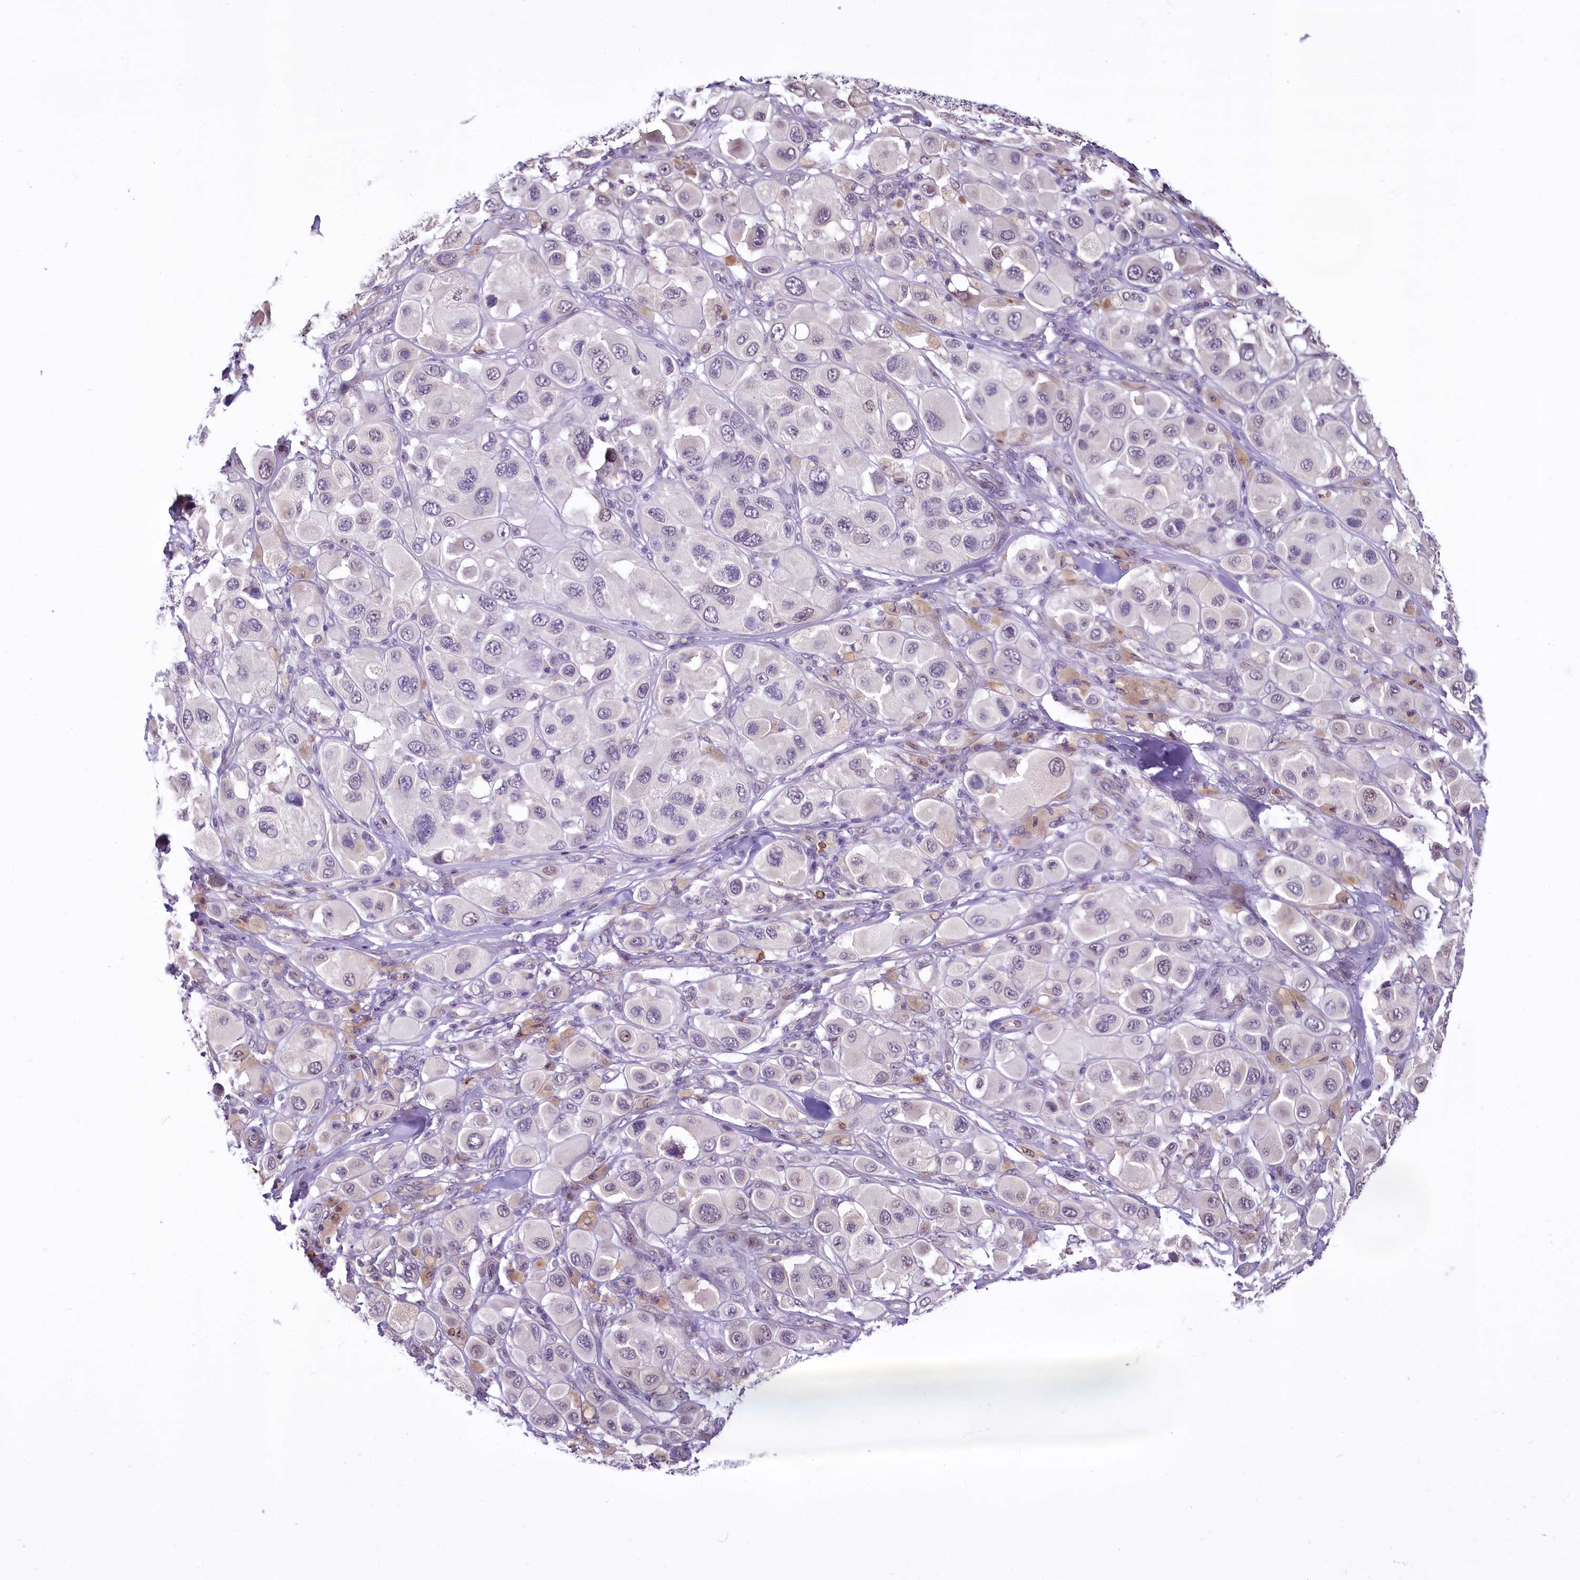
{"staining": {"intensity": "negative", "quantity": "none", "location": "none"}, "tissue": "melanoma", "cell_type": "Tumor cells", "image_type": "cancer", "snomed": [{"axis": "morphology", "description": "Malignant melanoma, Metastatic site"}, {"axis": "topography", "description": "Skin"}], "caption": "This is an immunohistochemistry (IHC) image of melanoma. There is no expression in tumor cells.", "gene": "BANK1", "patient": {"sex": "male", "age": 41}}